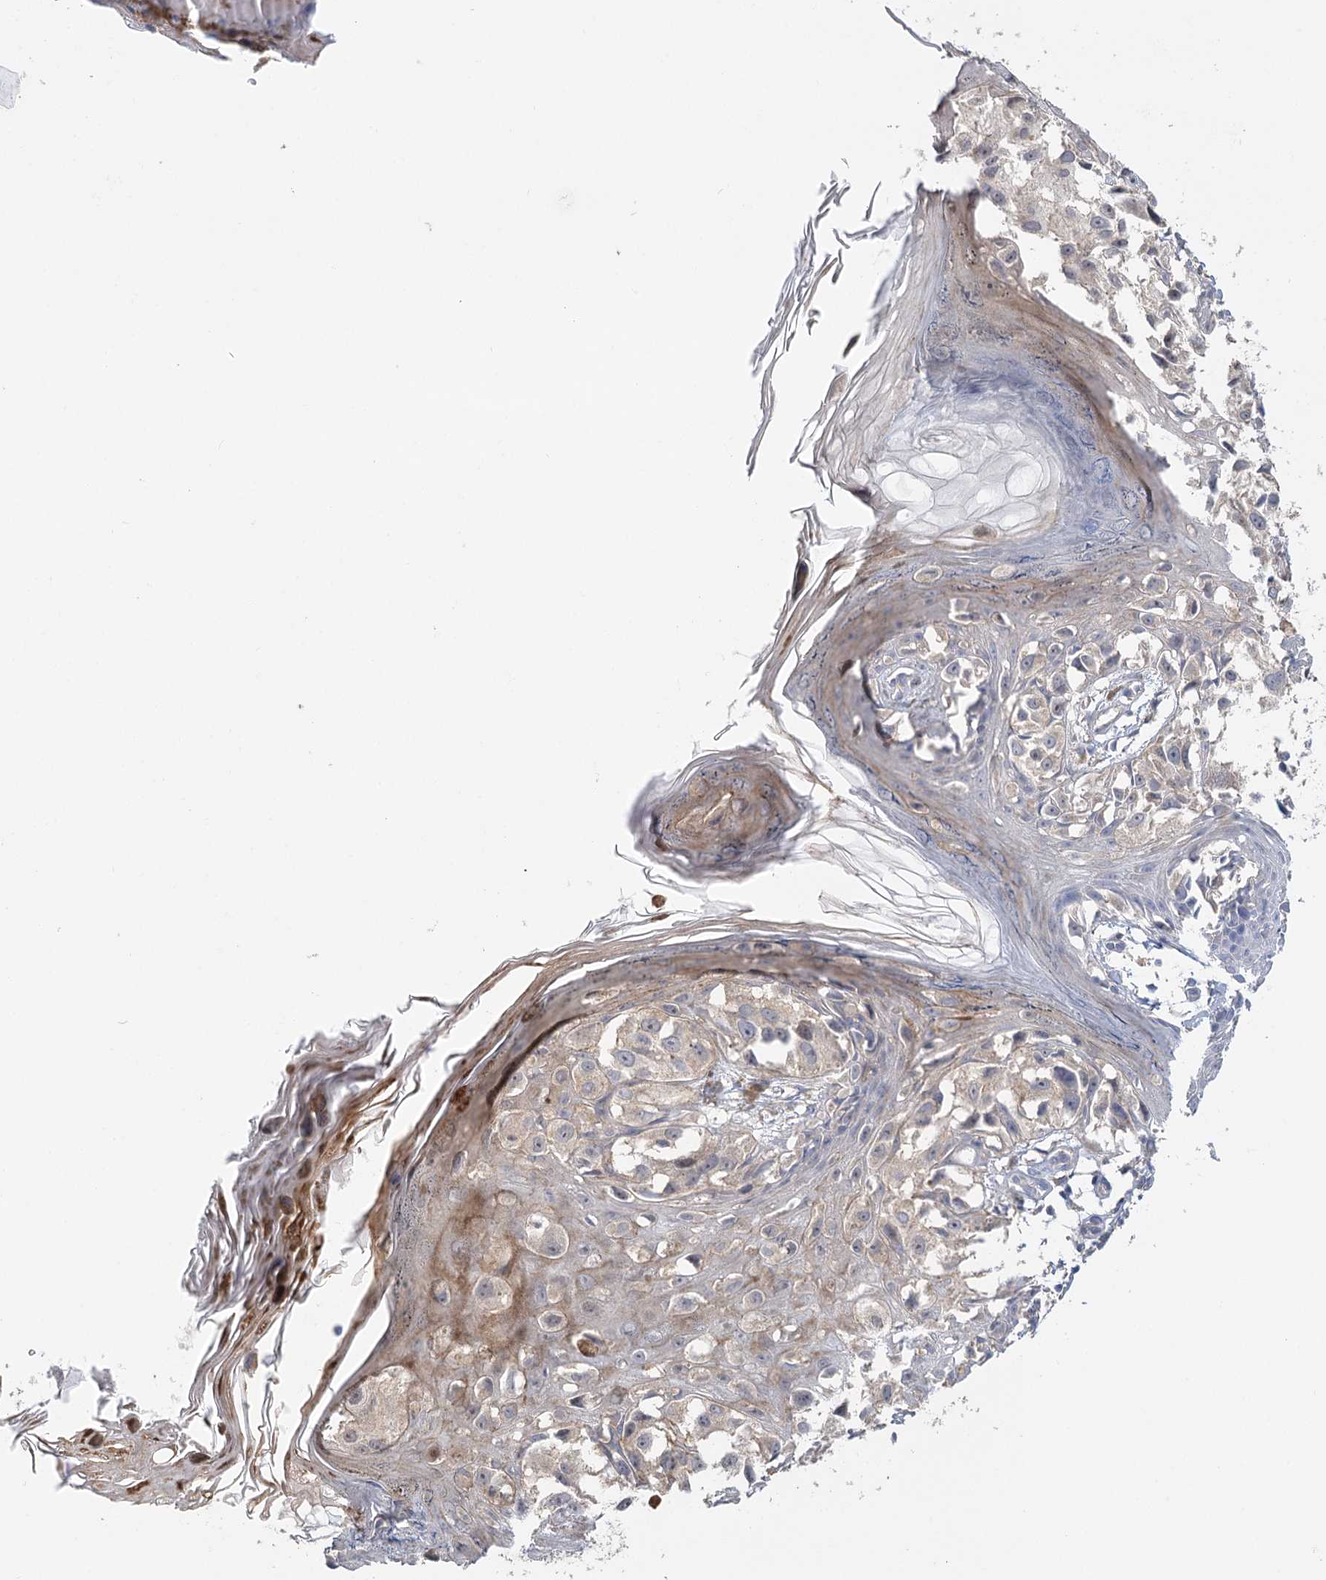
{"staining": {"intensity": "negative", "quantity": "none", "location": "none"}, "tissue": "melanoma", "cell_type": "Tumor cells", "image_type": "cancer", "snomed": [{"axis": "morphology", "description": "Malignant melanoma, NOS"}, {"axis": "topography", "description": "Skin of leg"}], "caption": "Melanoma was stained to show a protein in brown. There is no significant positivity in tumor cells.", "gene": "EPB41L5", "patient": {"sex": "female", "age": 72}}